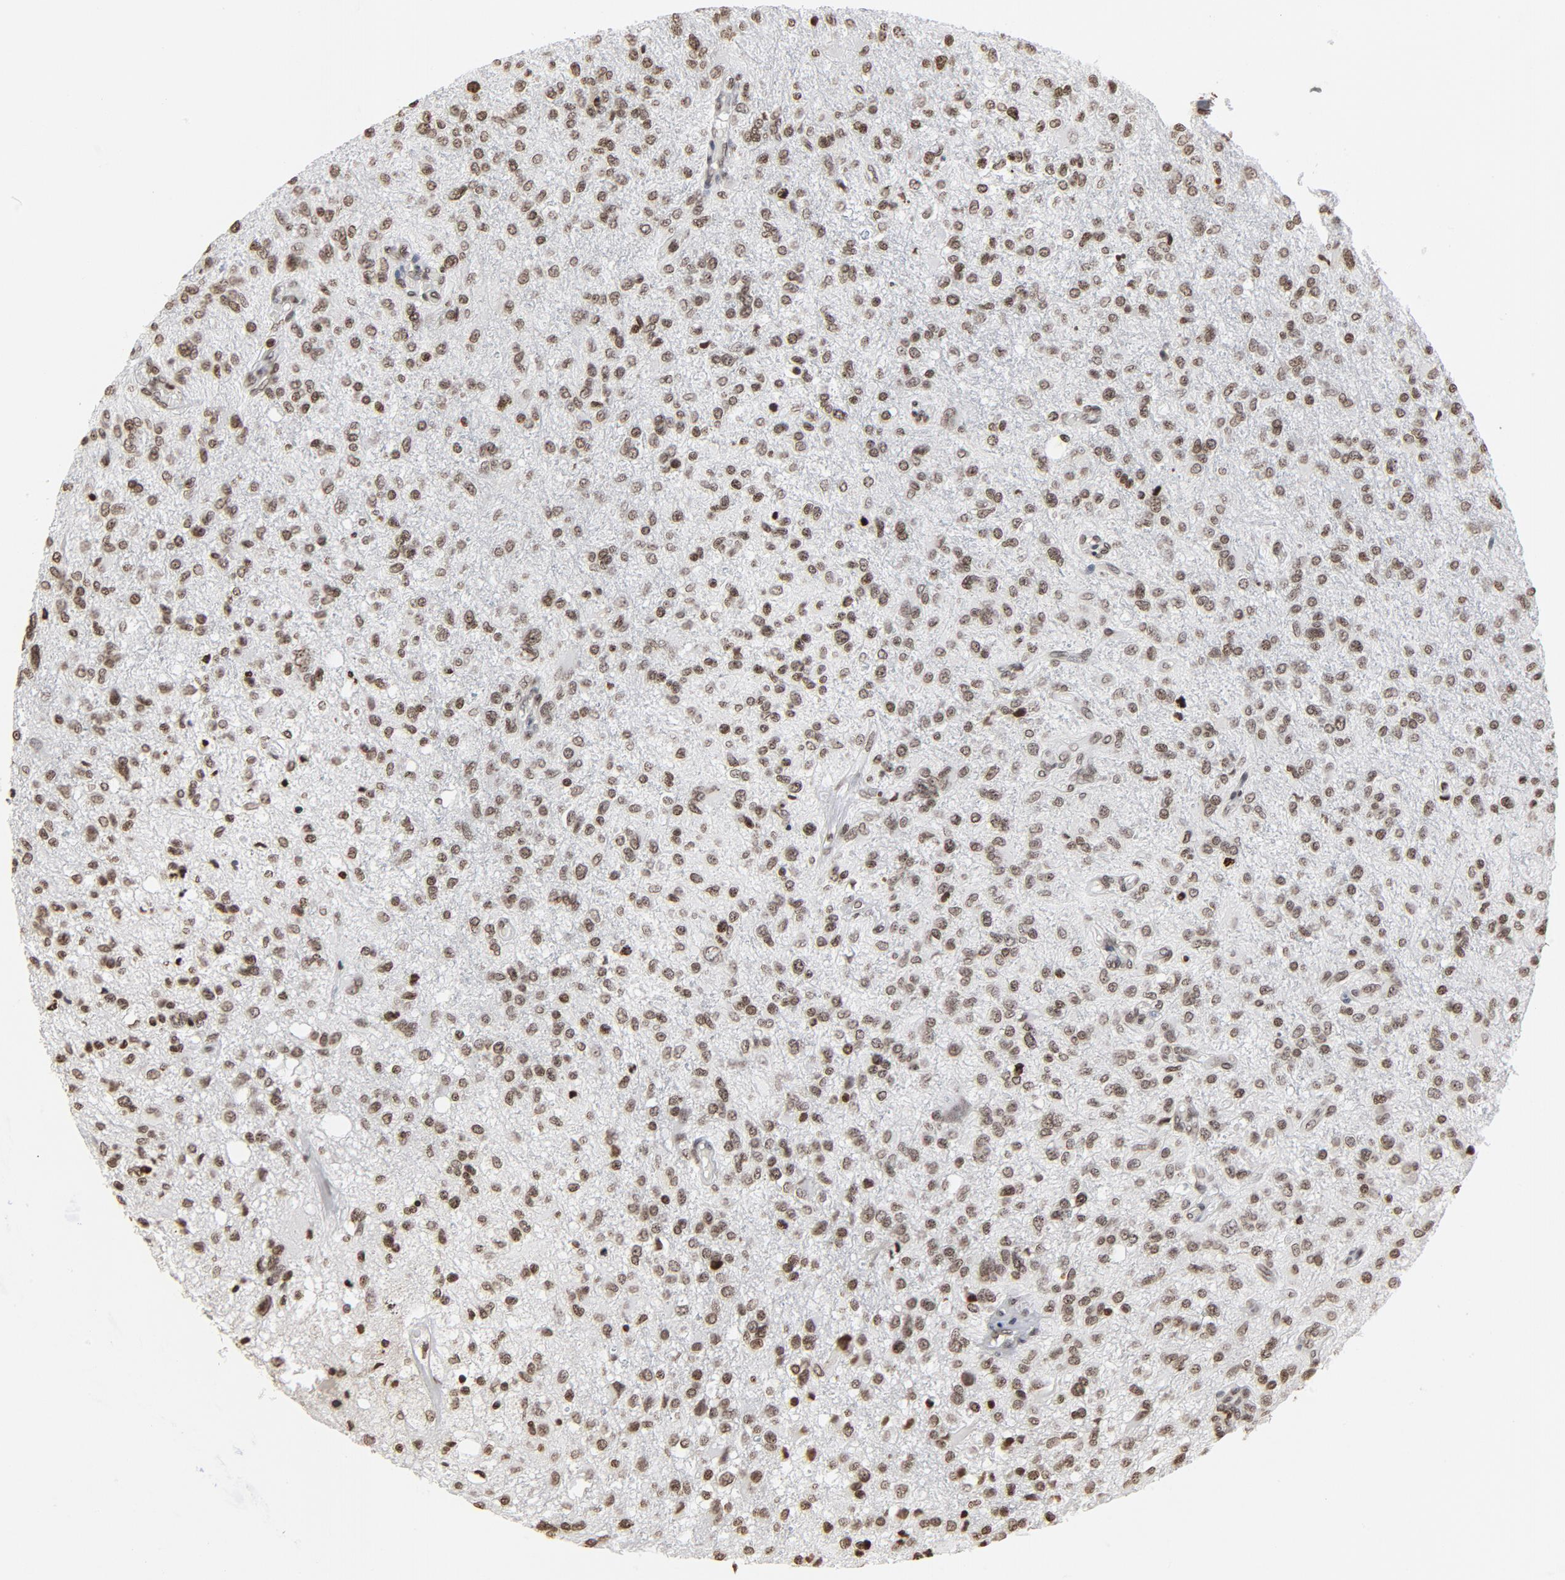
{"staining": {"intensity": "weak", "quantity": ">75%", "location": "nuclear"}, "tissue": "glioma", "cell_type": "Tumor cells", "image_type": "cancer", "snomed": [{"axis": "morphology", "description": "Glioma, malignant, High grade"}, {"axis": "topography", "description": "Cerebral cortex"}], "caption": "IHC histopathology image of glioma stained for a protein (brown), which shows low levels of weak nuclear expression in approximately >75% of tumor cells.", "gene": "H2AC12", "patient": {"sex": "male", "age": 76}}